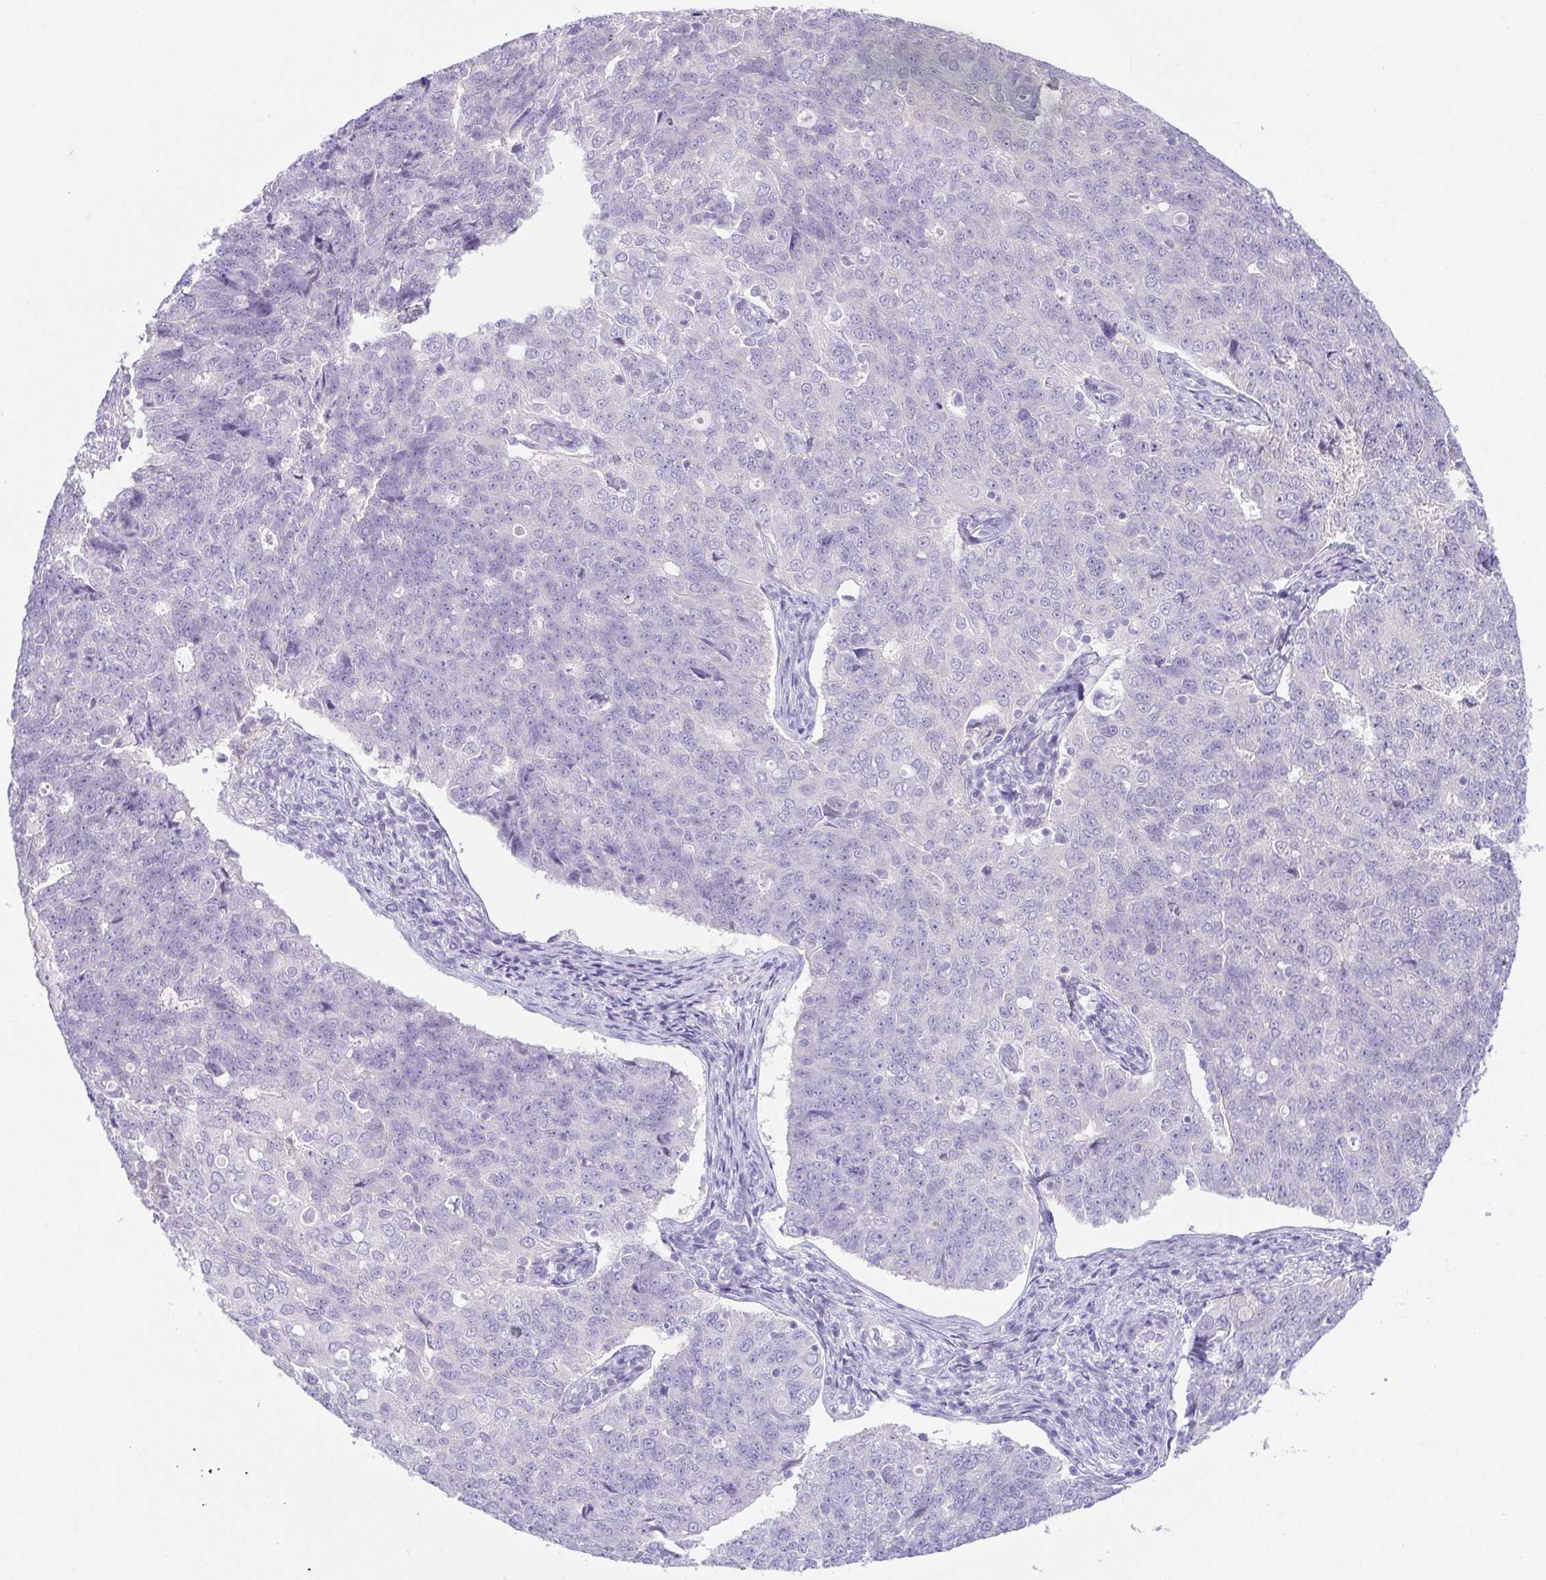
{"staining": {"intensity": "negative", "quantity": "none", "location": "none"}, "tissue": "endometrial cancer", "cell_type": "Tumor cells", "image_type": "cancer", "snomed": [{"axis": "morphology", "description": "Adenocarcinoma, NOS"}, {"axis": "topography", "description": "Endometrium"}], "caption": "Photomicrograph shows no significant protein expression in tumor cells of endometrial cancer. (DAB IHC with hematoxylin counter stain).", "gene": "KRTDAP", "patient": {"sex": "female", "age": 43}}